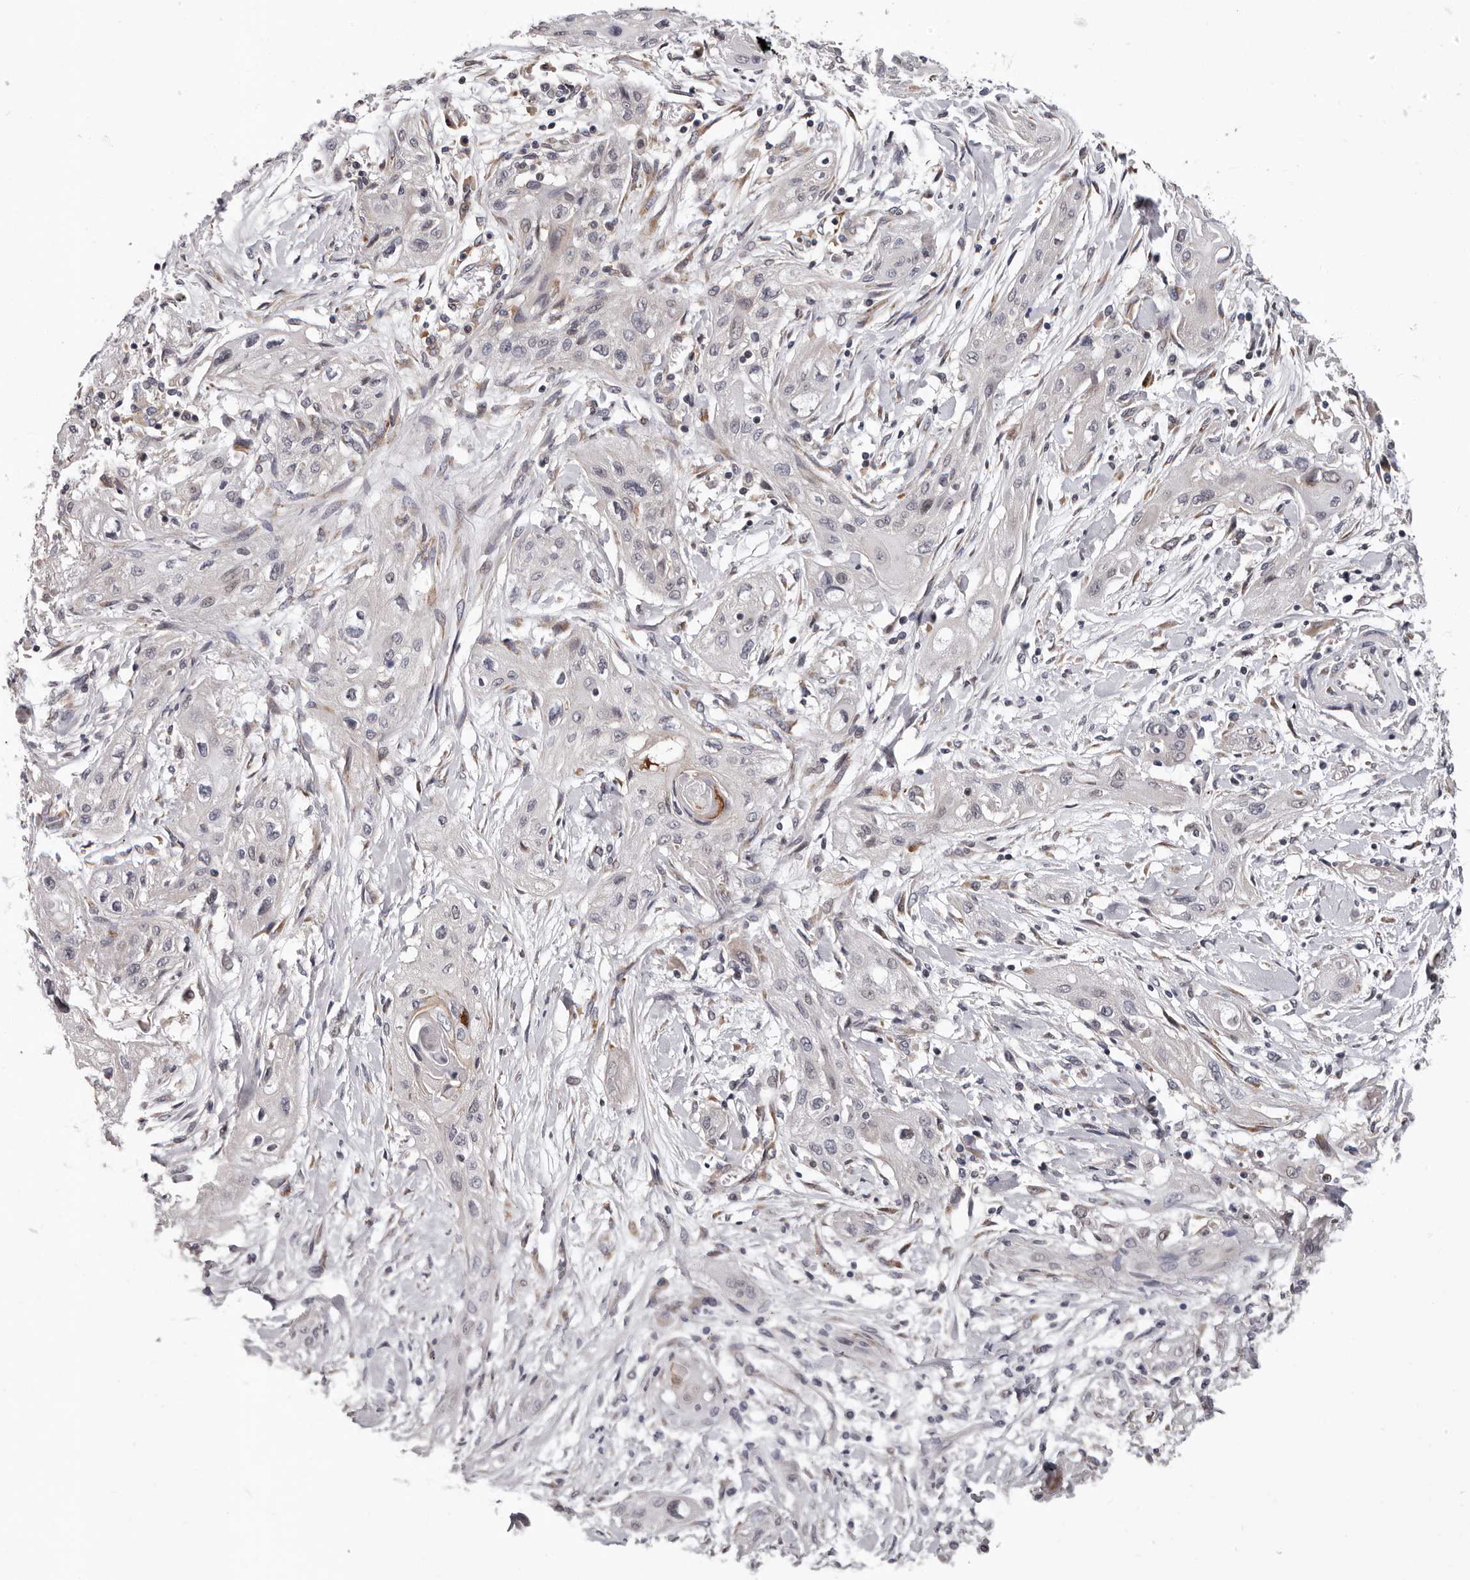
{"staining": {"intensity": "weak", "quantity": "<25%", "location": "cytoplasmic/membranous"}, "tissue": "lung cancer", "cell_type": "Tumor cells", "image_type": "cancer", "snomed": [{"axis": "morphology", "description": "Squamous cell carcinoma, NOS"}, {"axis": "topography", "description": "Lung"}], "caption": "This is an IHC micrograph of lung cancer. There is no staining in tumor cells.", "gene": "MED8", "patient": {"sex": "female", "age": 47}}